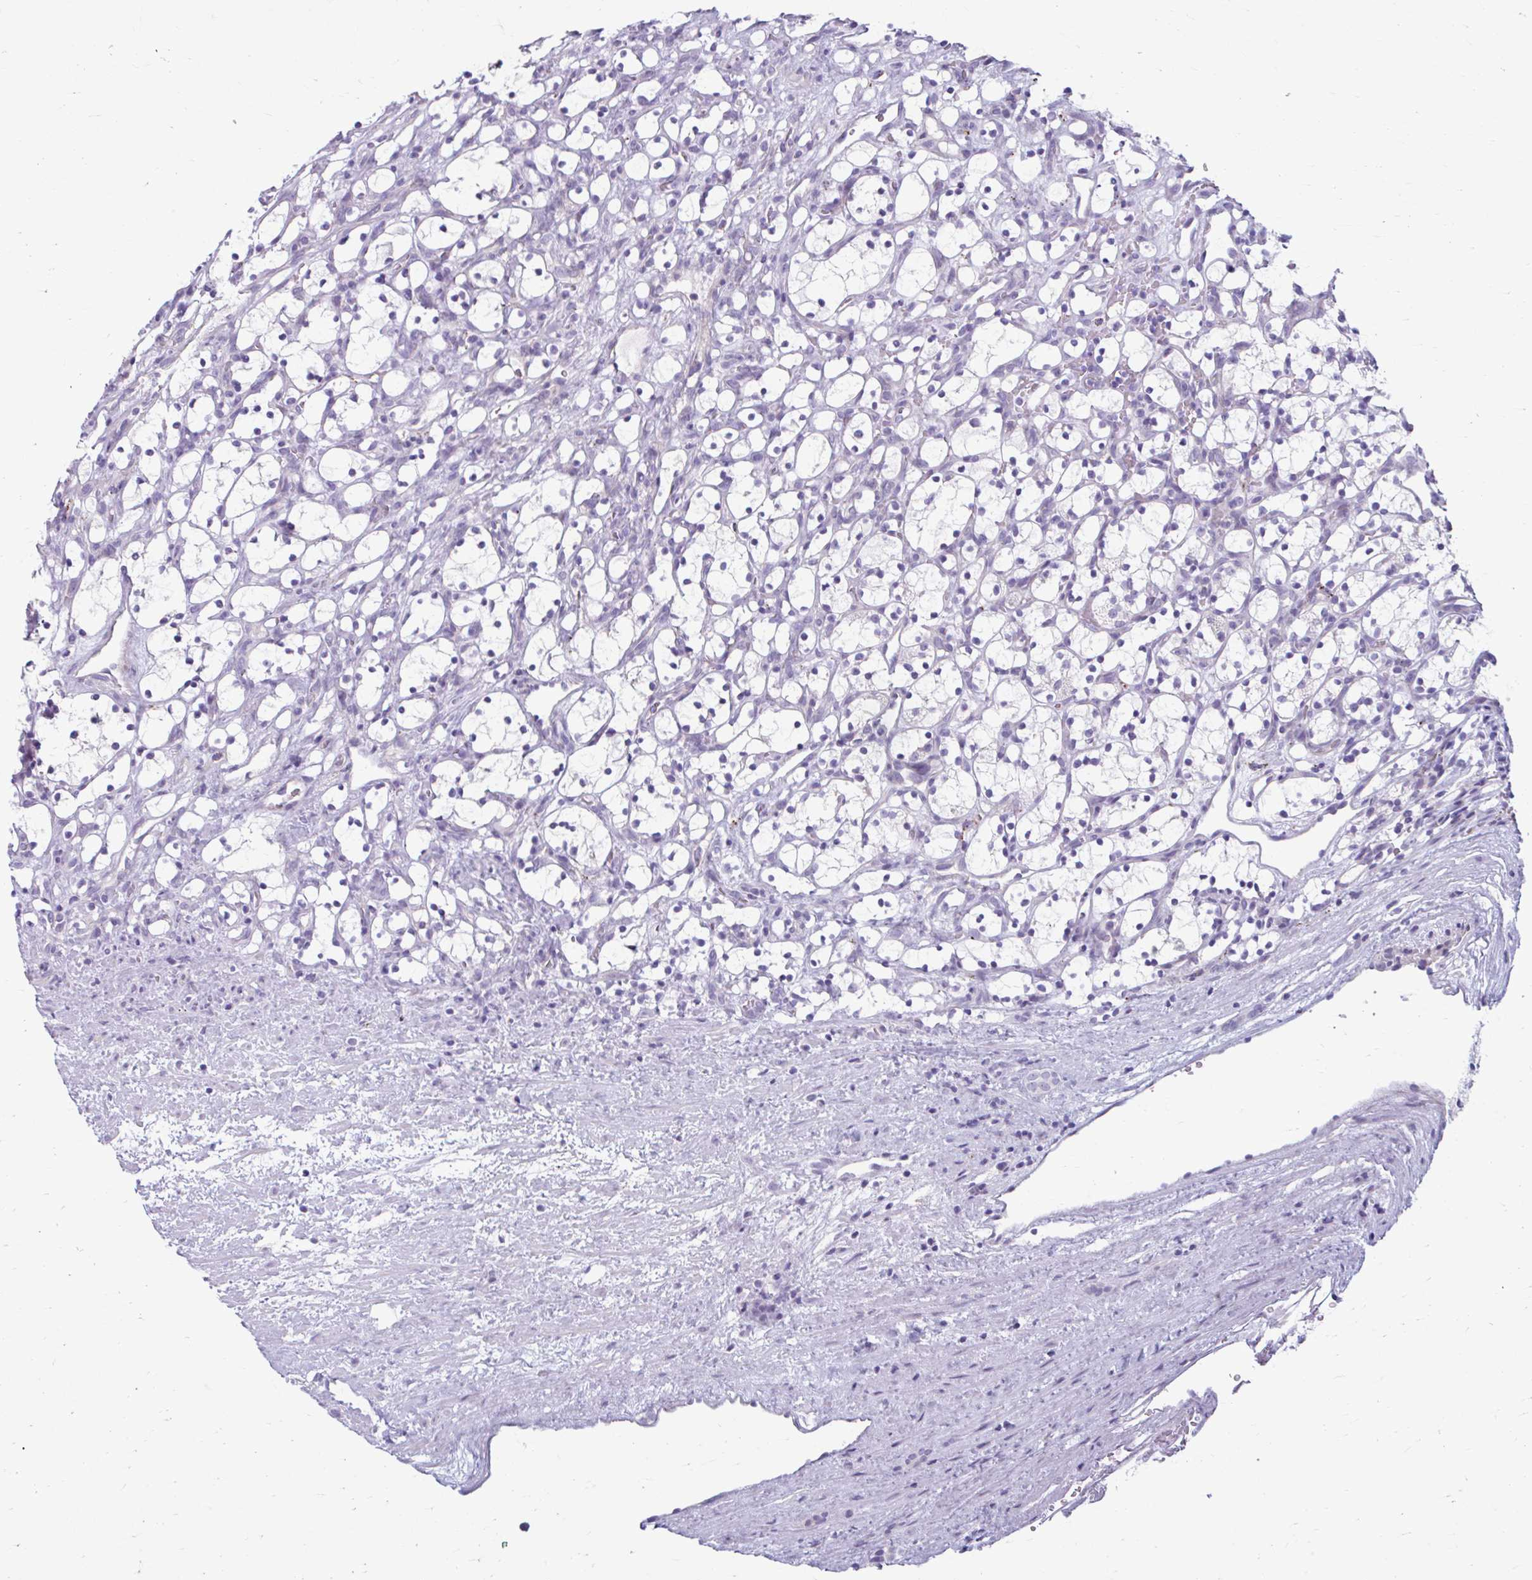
{"staining": {"intensity": "negative", "quantity": "none", "location": "none"}, "tissue": "renal cancer", "cell_type": "Tumor cells", "image_type": "cancer", "snomed": [{"axis": "morphology", "description": "Adenocarcinoma, NOS"}, {"axis": "topography", "description": "Kidney"}], "caption": "The histopathology image shows no staining of tumor cells in renal cancer.", "gene": "C12orf71", "patient": {"sex": "female", "age": 69}}